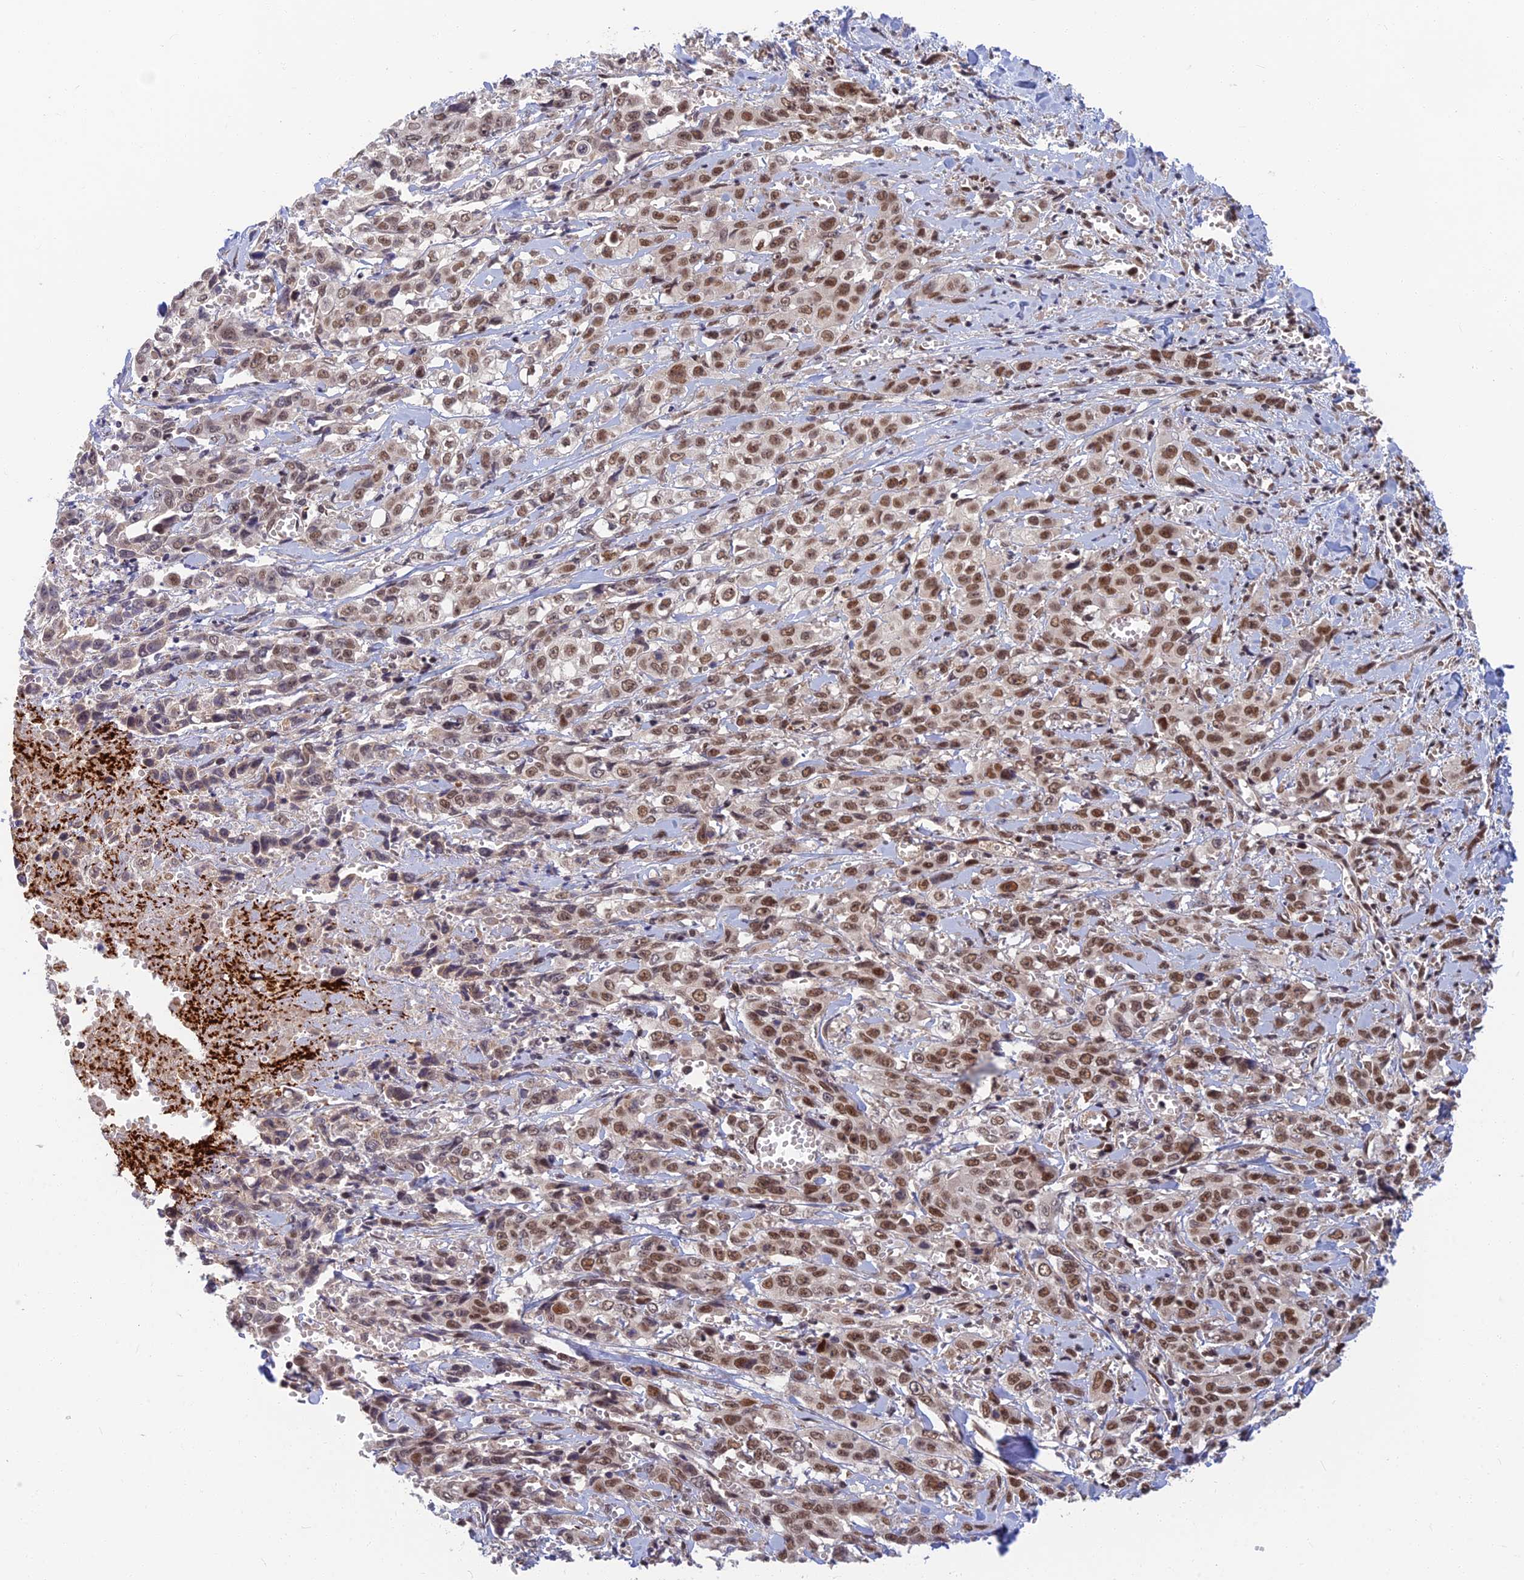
{"staining": {"intensity": "moderate", "quantity": ">75%", "location": "nuclear"}, "tissue": "stomach cancer", "cell_type": "Tumor cells", "image_type": "cancer", "snomed": [{"axis": "morphology", "description": "Adenocarcinoma, NOS"}, {"axis": "topography", "description": "Stomach, upper"}], "caption": "Protein expression analysis of stomach adenocarcinoma shows moderate nuclear positivity in approximately >75% of tumor cells.", "gene": "TCEA2", "patient": {"sex": "male", "age": 62}}